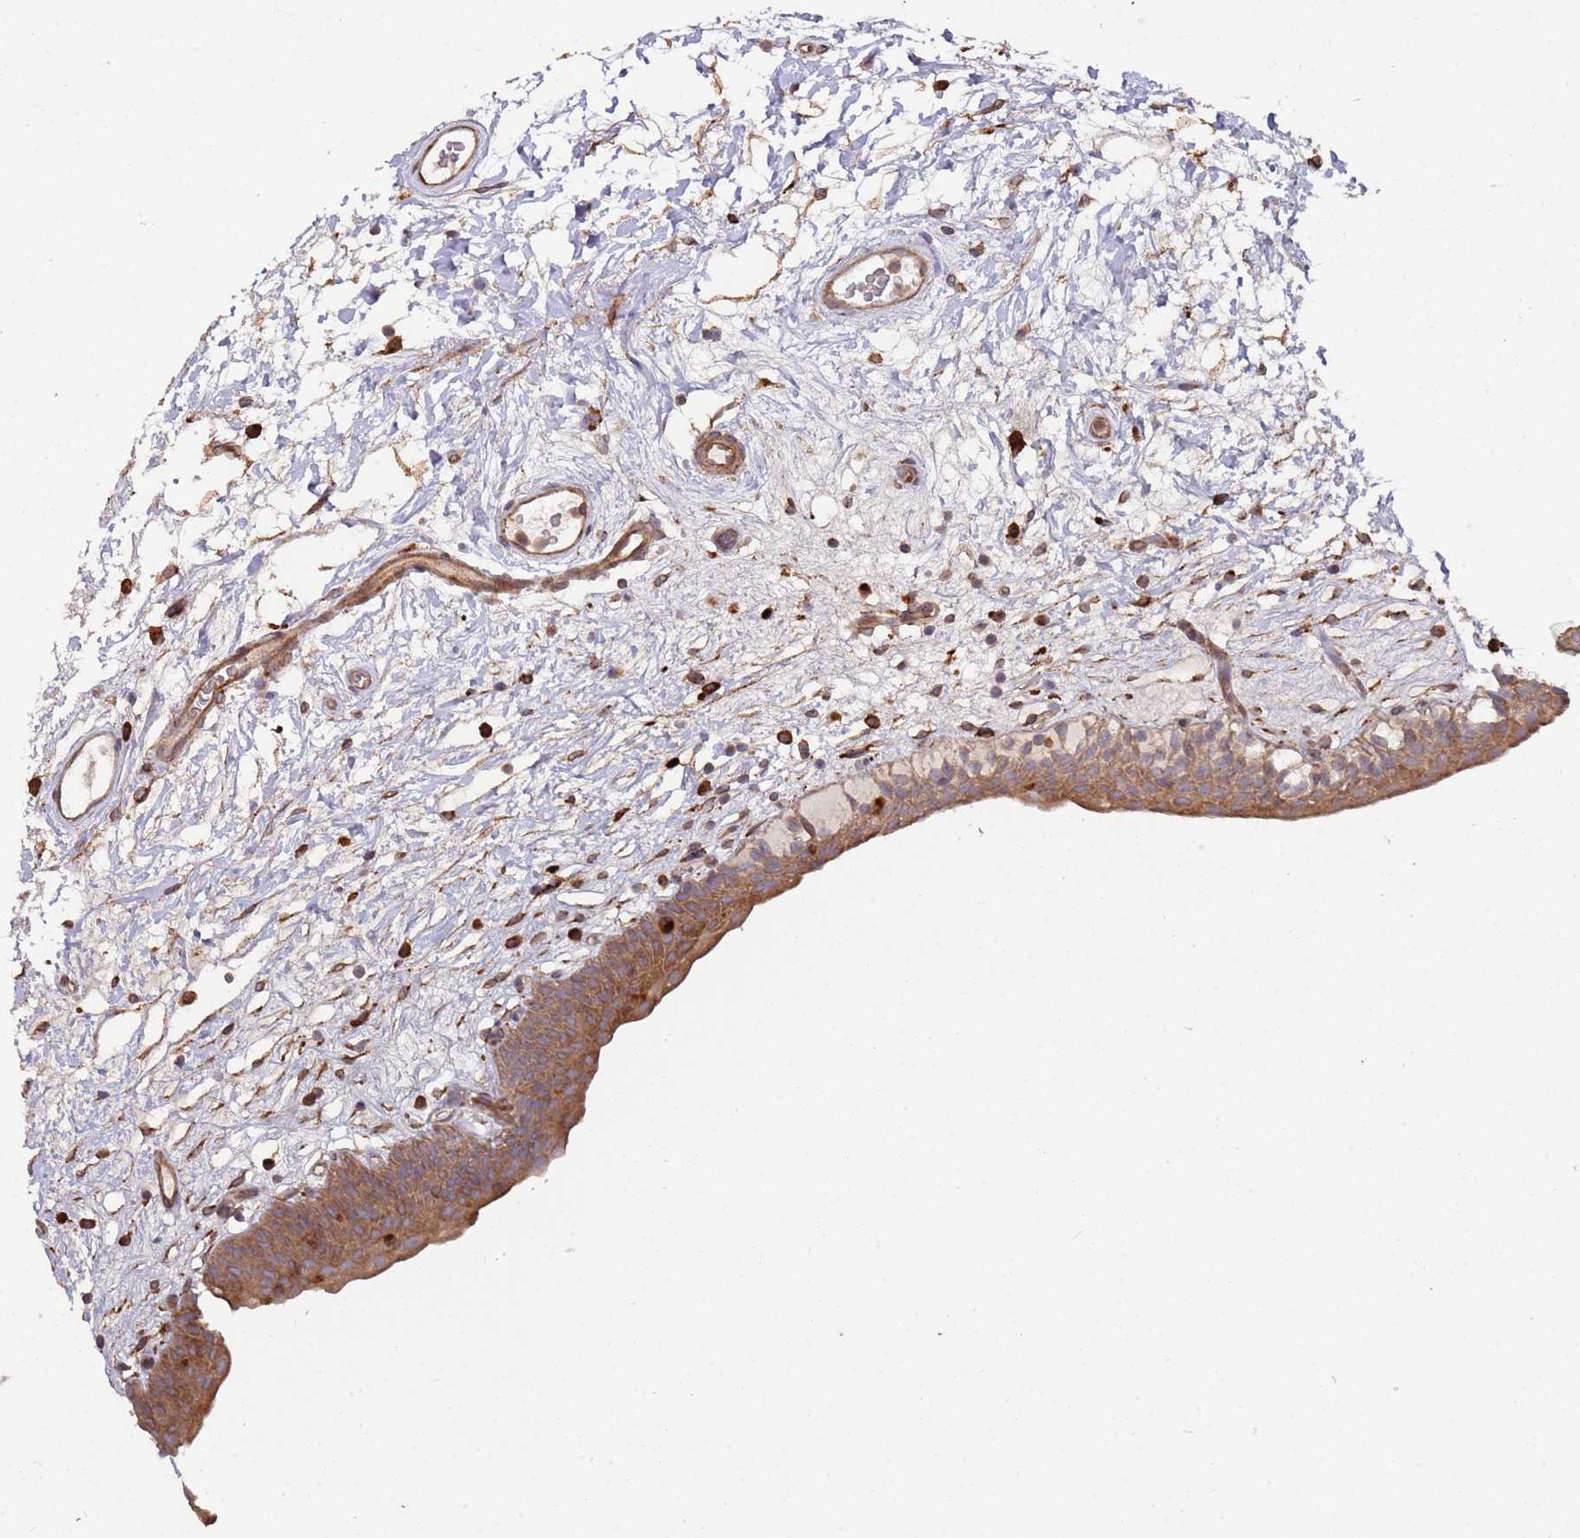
{"staining": {"intensity": "moderate", "quantity": ">75%", "location": "cytoplasmic/membranous"}, "tissue": "urinary bladder", "cell_type": "Urothelial cells", "image_type": "normal", "snomed": [{"axis": "morphology", "description": "Normal tissue, NOS"}, {"axis": "topography", "description": "Urinary bladder"}], "caption": "Immunohistochemistry (IHC) (DAB) staining of normal human urinary bladder demonstrates moderate cytoplasmic/membranous protein expression in about >75% of urothelial cells.", "gene": "LACC1", "patient": {"sex": "male", "age": 83}}